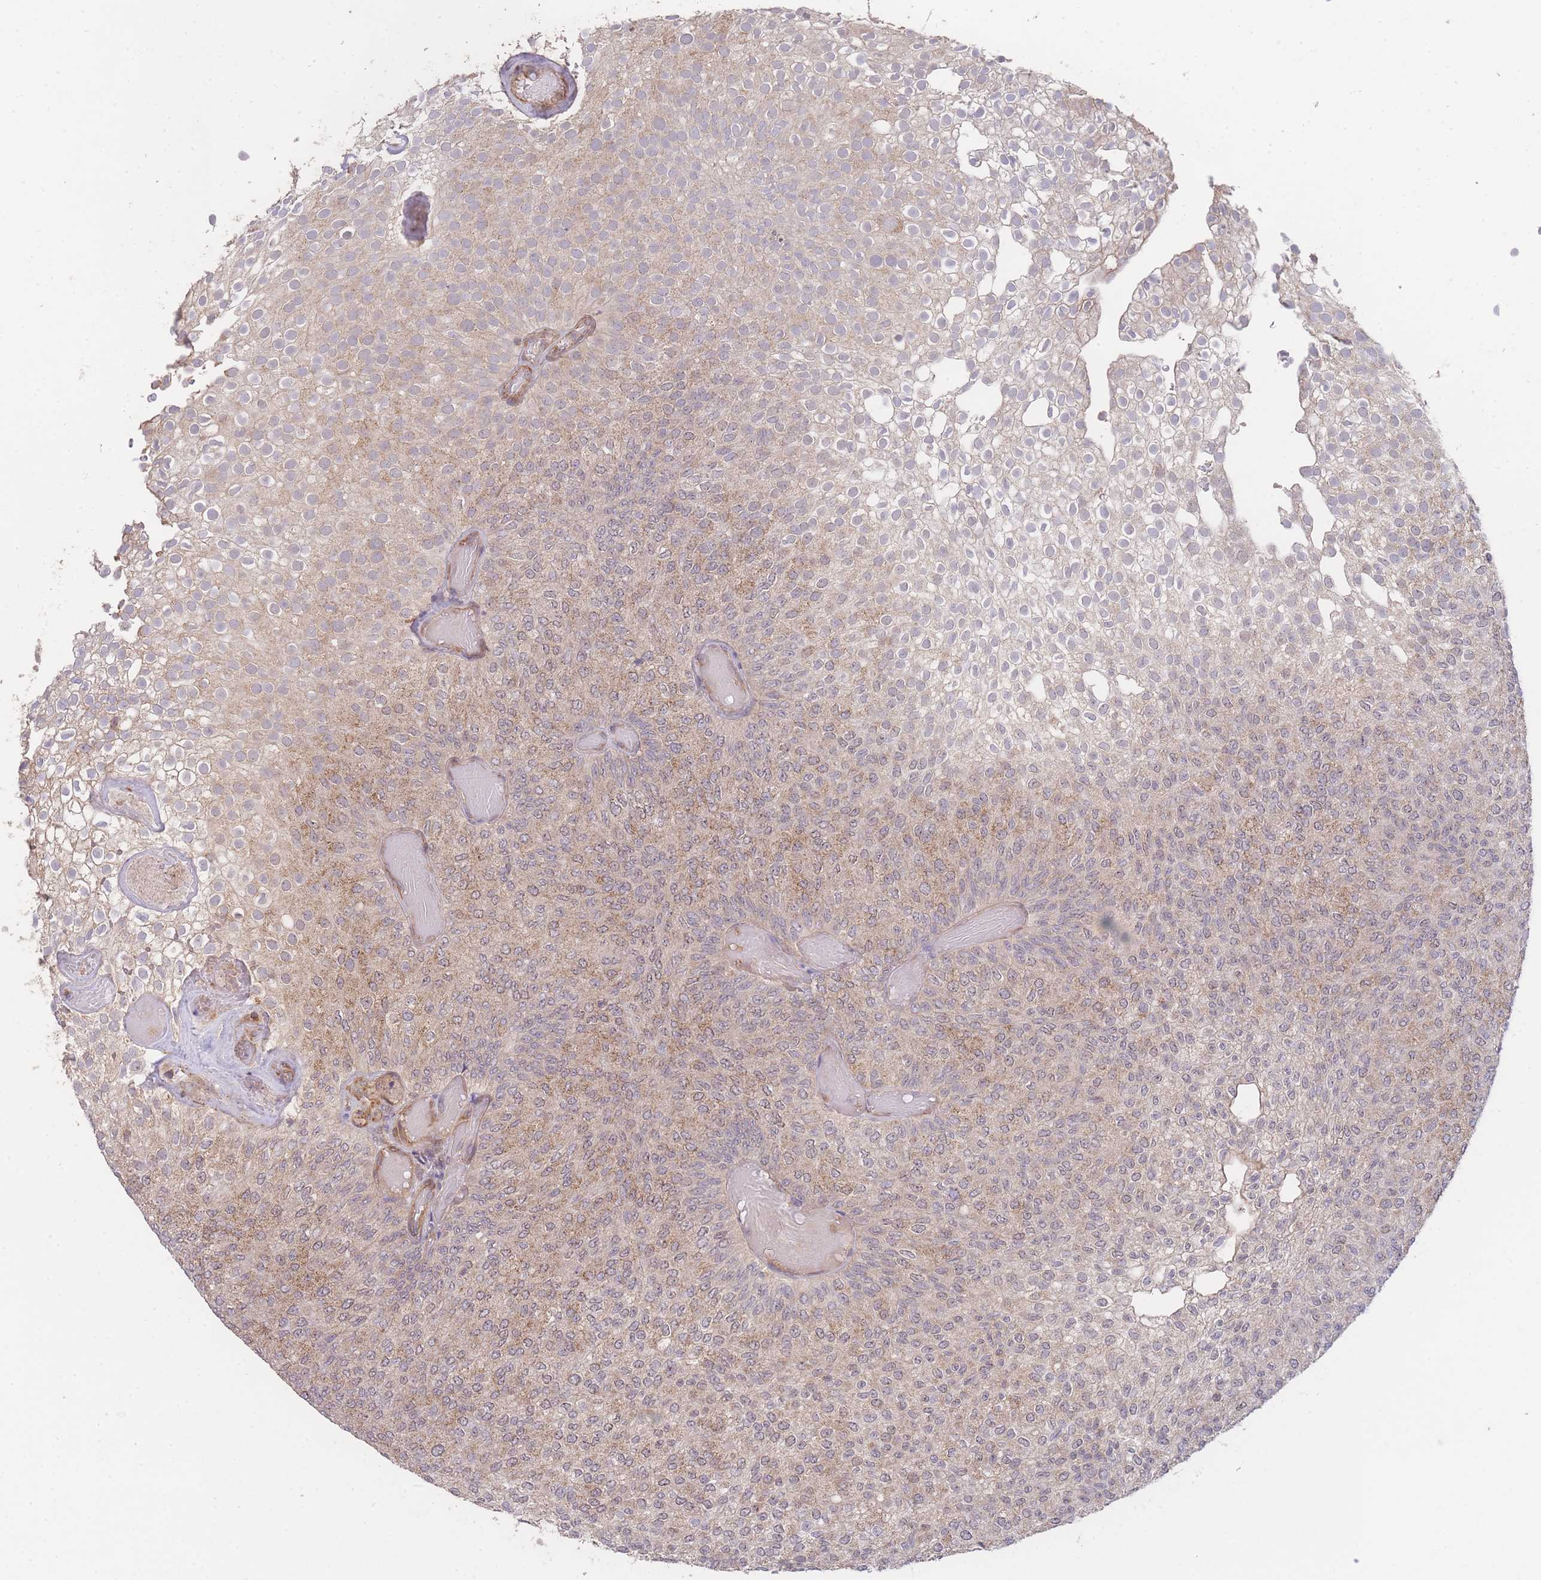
{"staining": {"intensity": "moderate", "quantity": "<25%", "location": "cytoplasmic/membranous"}, "tissue": "urothelial cancer", "cell_type": "Tumor cells", "image_type": "cancer", "snomed": [{"axis": "morphology", "description": "Urothelial carcinoma, Low grade"}, {"axis": "topography", "description": "Urinary bladder"}], "caption": "Urothelial carcinoma (low-grade) was stained to show a protein in brown. There is low levels of moderate cytoplasmic/membranous expression in approximately <25% of tumor cells. The protein is stained brown, and the nuclei are stained in blue (DAB (3,3'-diaminobenzidine) IHC with brightfield microscopy, high magnification).", "gene": "PXMP4", "patient": {"sex": "male", "age": 78}}